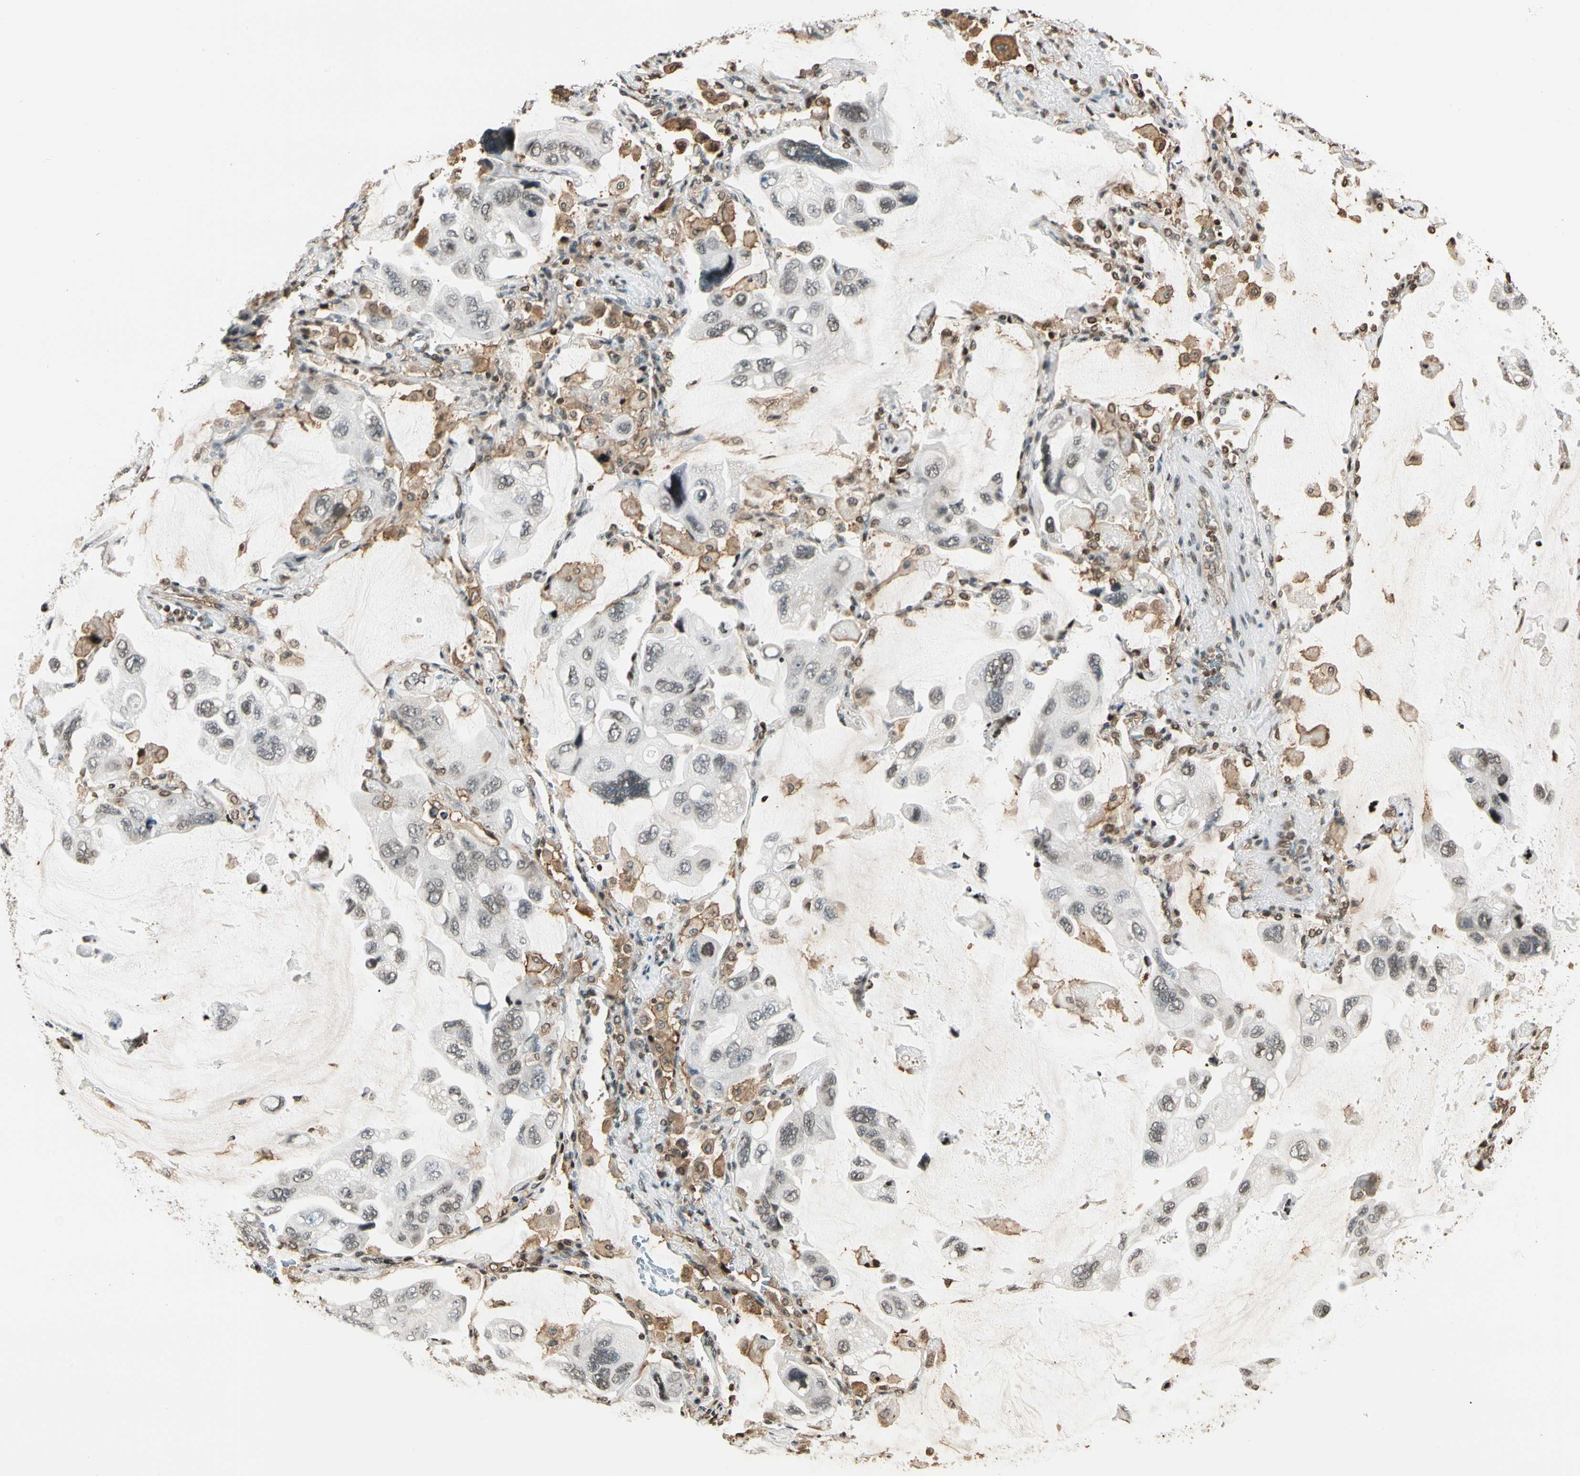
{"staining": {"intensity": "weak", "quantity": "25%-75%", "location": "nuclear"}, "tissue": "lung cancer", "cell_type": "Tumor cells", "image_type": "cancer", "snomed": [{"axis": "morphology", "description": "Squamous cell carcinoma, NOS"}, {"axis": "topography", "description": "Lung"}], "caption": "Protein expression analysis of human lung cancer reveals weak nuclear staining in about 25%-75% of tumor cells.", "gene": "FER", "patient": {"sex": "female", "age": 73}}